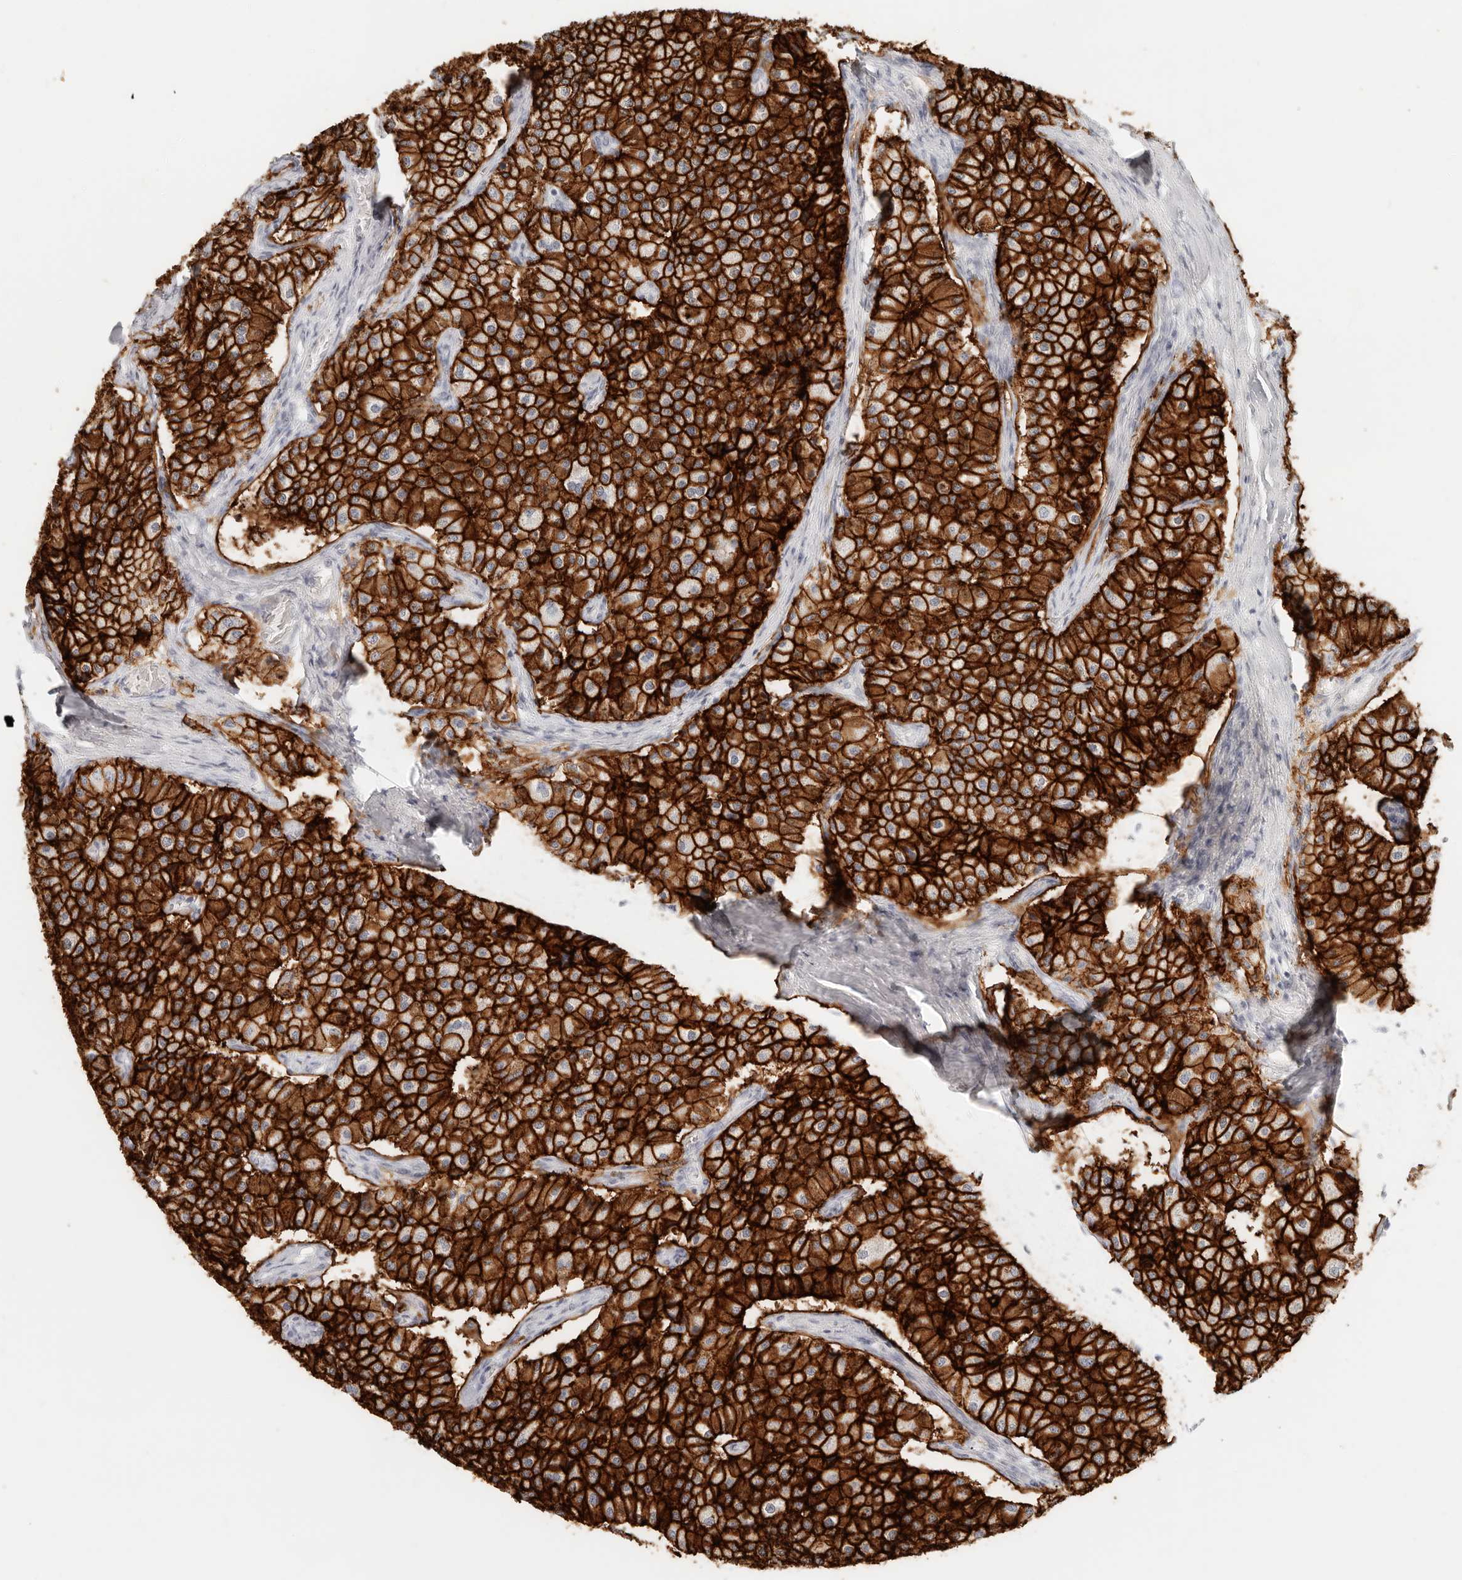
{"staining": {"intensity": "strong", "quantity": ">75%", "location": "cytoplasmic/membranous"}, "tissue": "carcinoid", "cell_type": "Tumor cells", "image_type": "cancer", "snomed": [{"axis": "morphology", "description": "Carcinoid, malignant, NOS"}, {"axis": "topography", "description": "Colon"}], "caption": "Immunohistochemical staining of malignant carcinoid shows high levels of strong cytoplasmic/membranous protein expression in approximately >75% of tumor cells.", "gene": "EPCAM", "patient": {"sex": "female", "age": 52}}